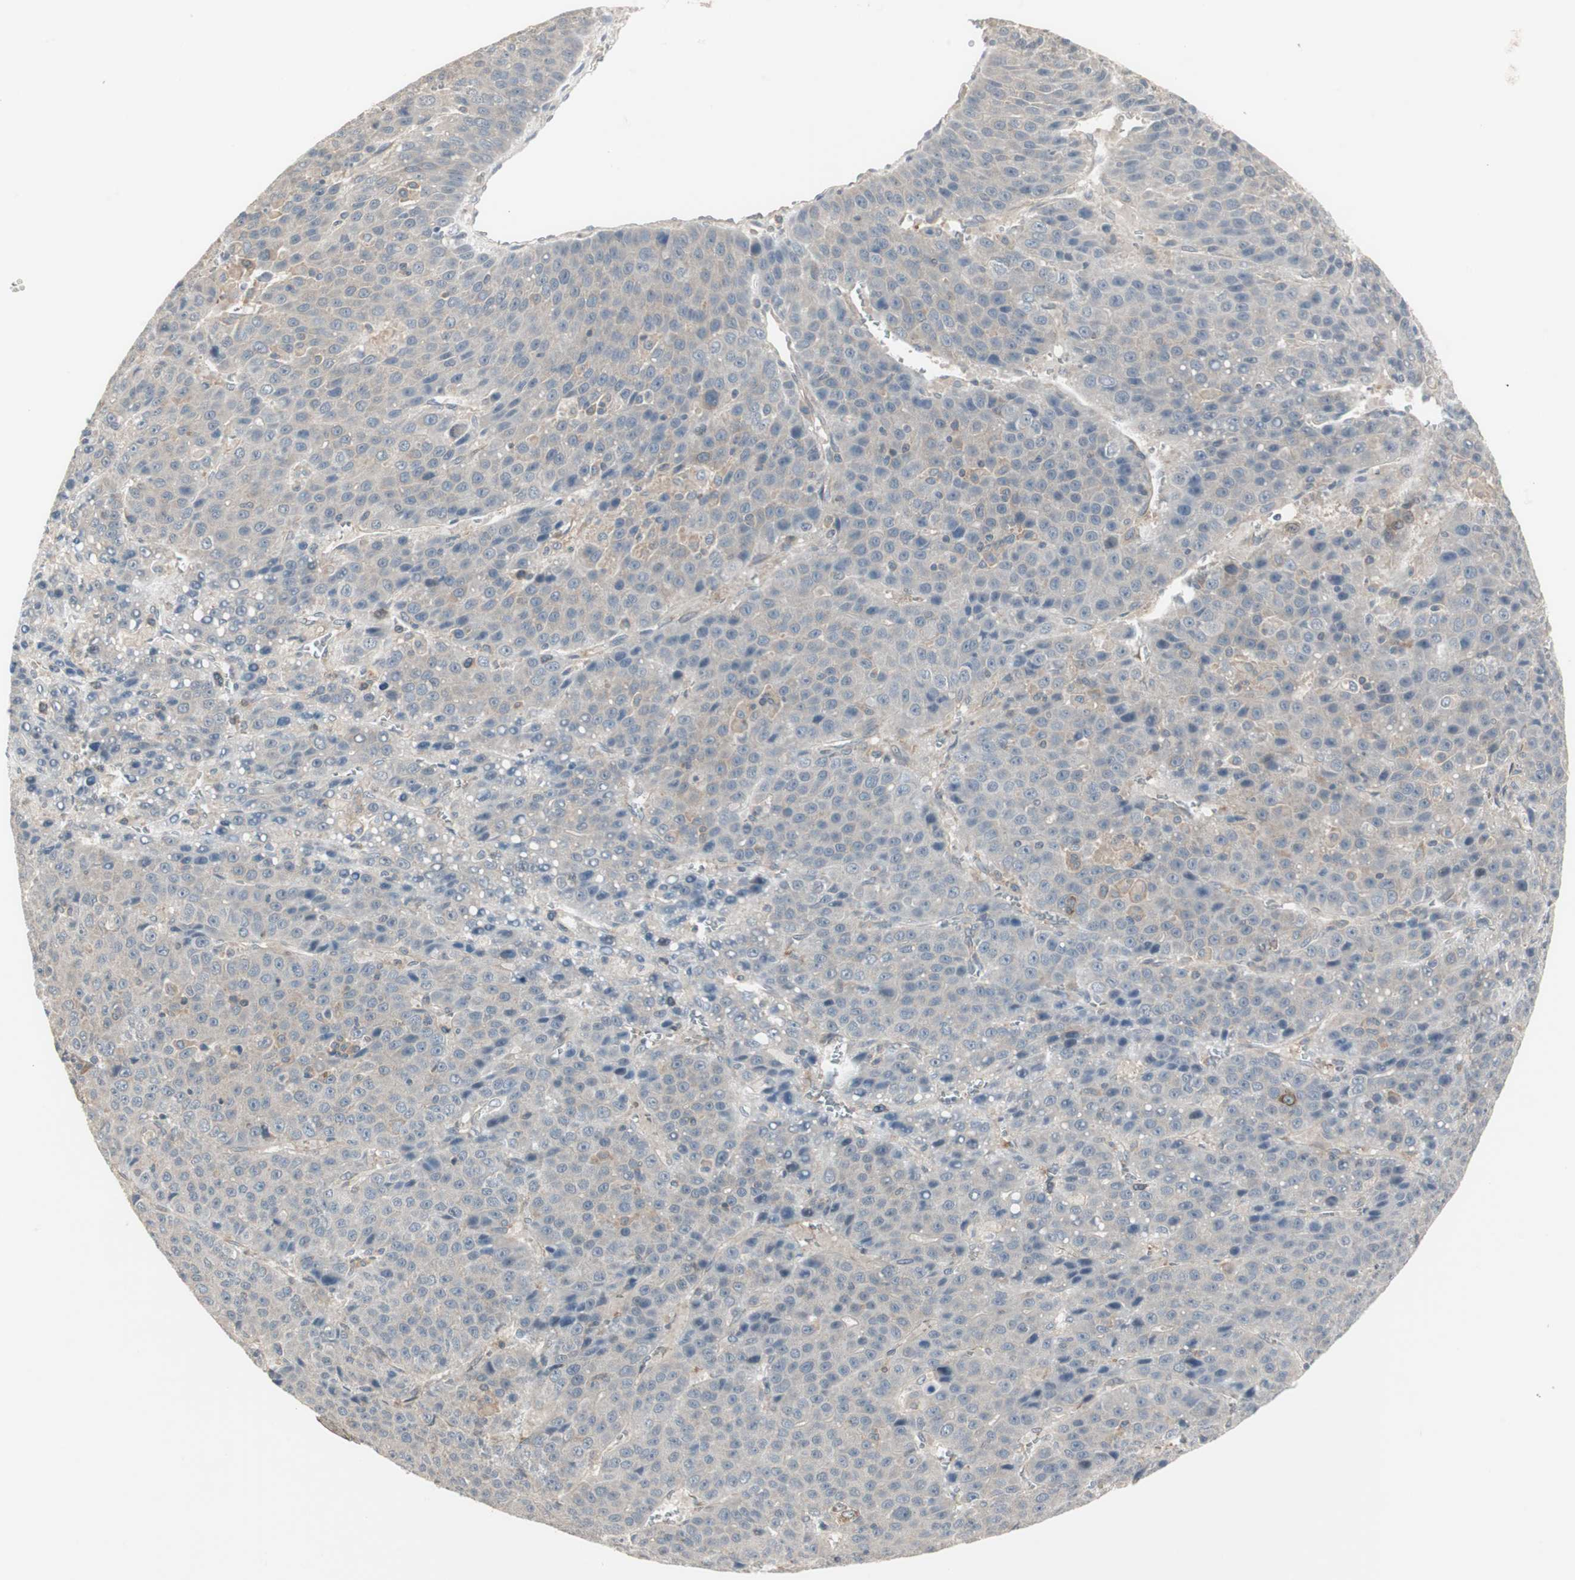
{"staining": {"intensity": "weak", "quantity": ">75%", "location": "cytoplasmic/membranous"}, "tissue": "liver cancer", "cell_type": "Tumor cells", "image_type": "cancer", "snomed": [{"axis": "morphology", "description": "Carcinoma, Hepatocellular, NOS"}, {"axis": "topography", "description": "Liver"}], "caption": "This image displays IHC staining of human liver cancer, with low weak cytoplasmic/membranous staining in about >75% of tumor cells.", "gene": "ZFP36", "patient": {"sex": "female", "age": 53}}